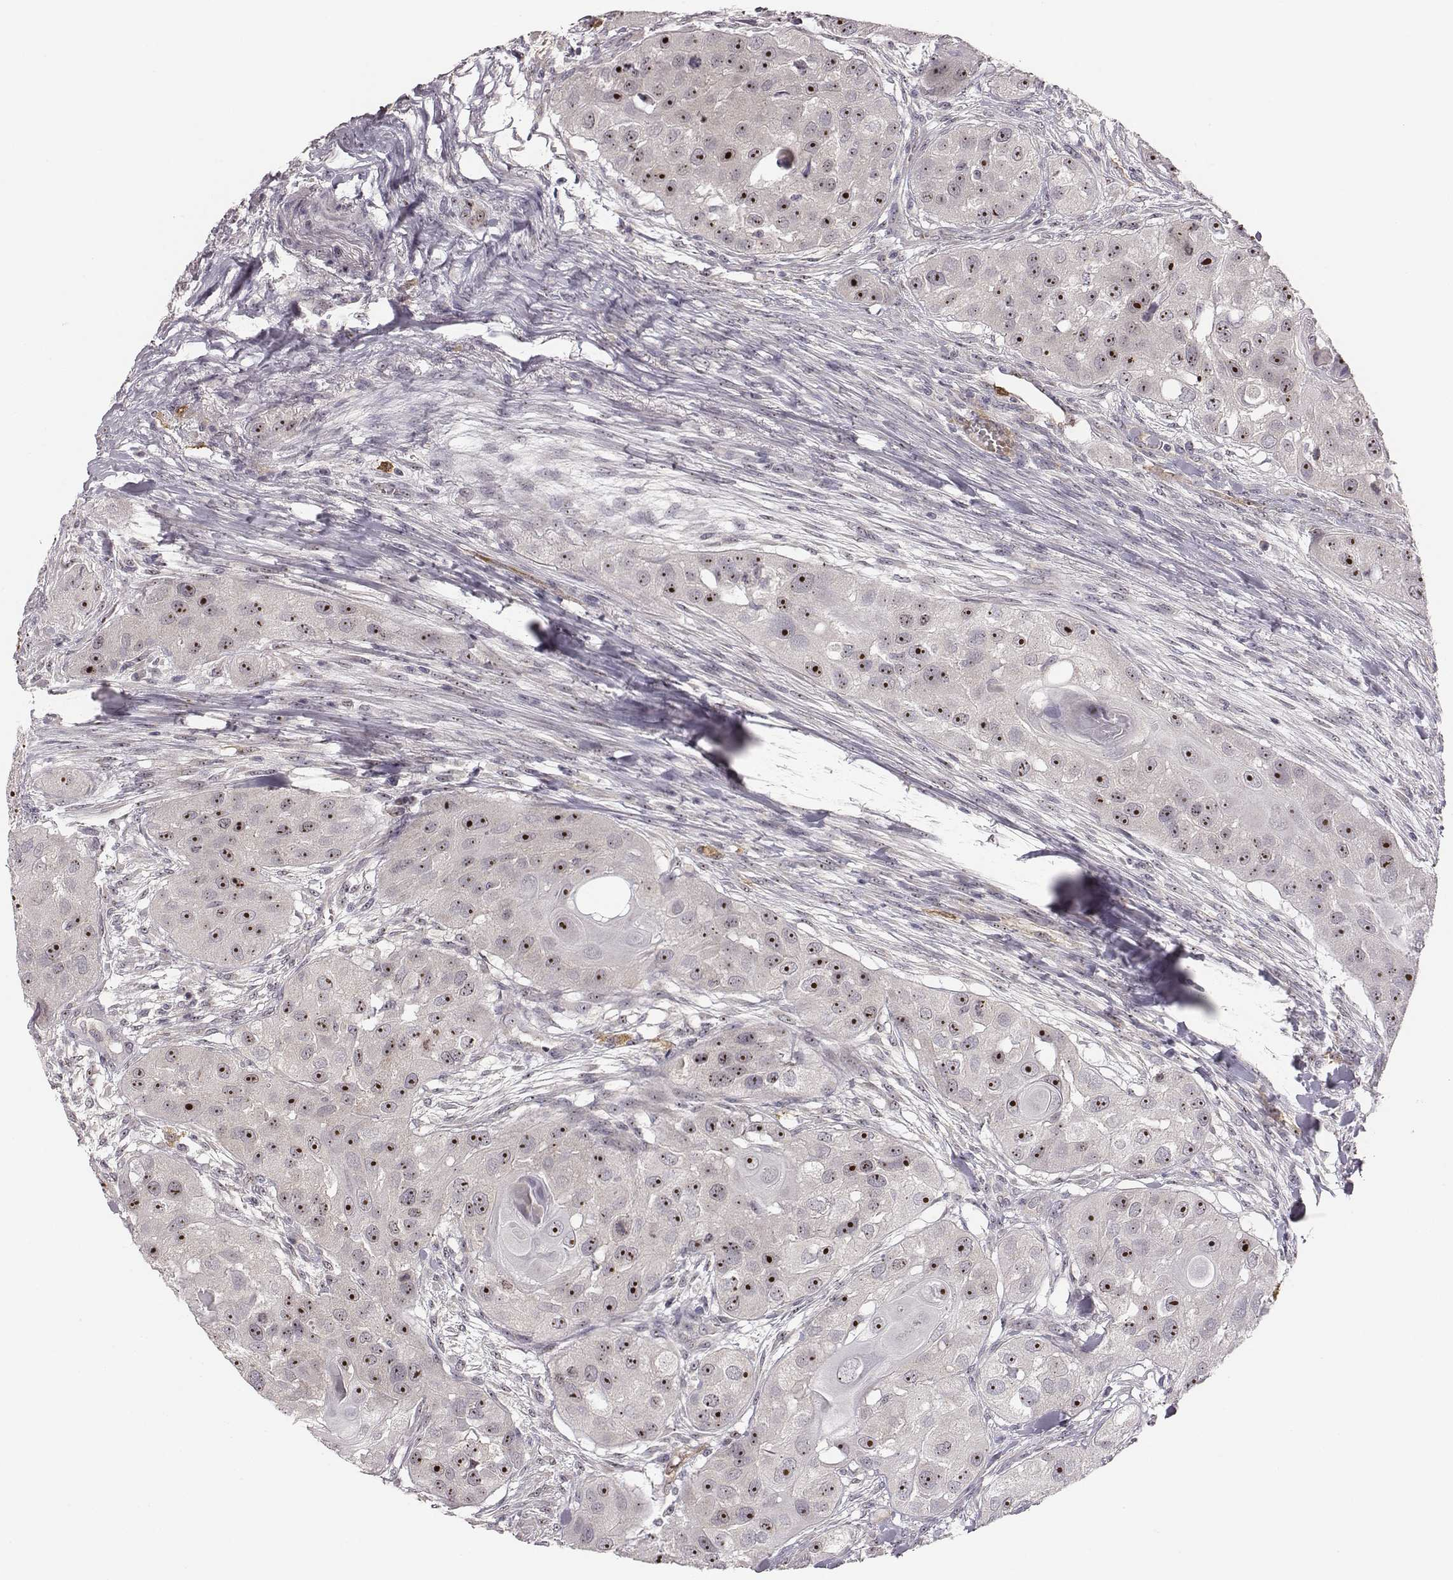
{"staining": {"intensity": "strong", "quantity": ">75%", "location": "nuclear"}, "tissue": "head and neck cancer", "cell_type": "Tumor cells", "image_type": "cancer", "snomed": [{"axis": "morphology", "description": "Squamous cell carcinoma, NOS"}, {"axis": "topography", "description": "Head-Neck"}], "caption": "About >75% of tumor cells in squamous cell carcinoma (head and neck) exhibit strong nuclear protein positivity as visualized by brown immunohistochemical staining.", "gene": "NIFK", "patient": {"sex": "male", "age": 51}}